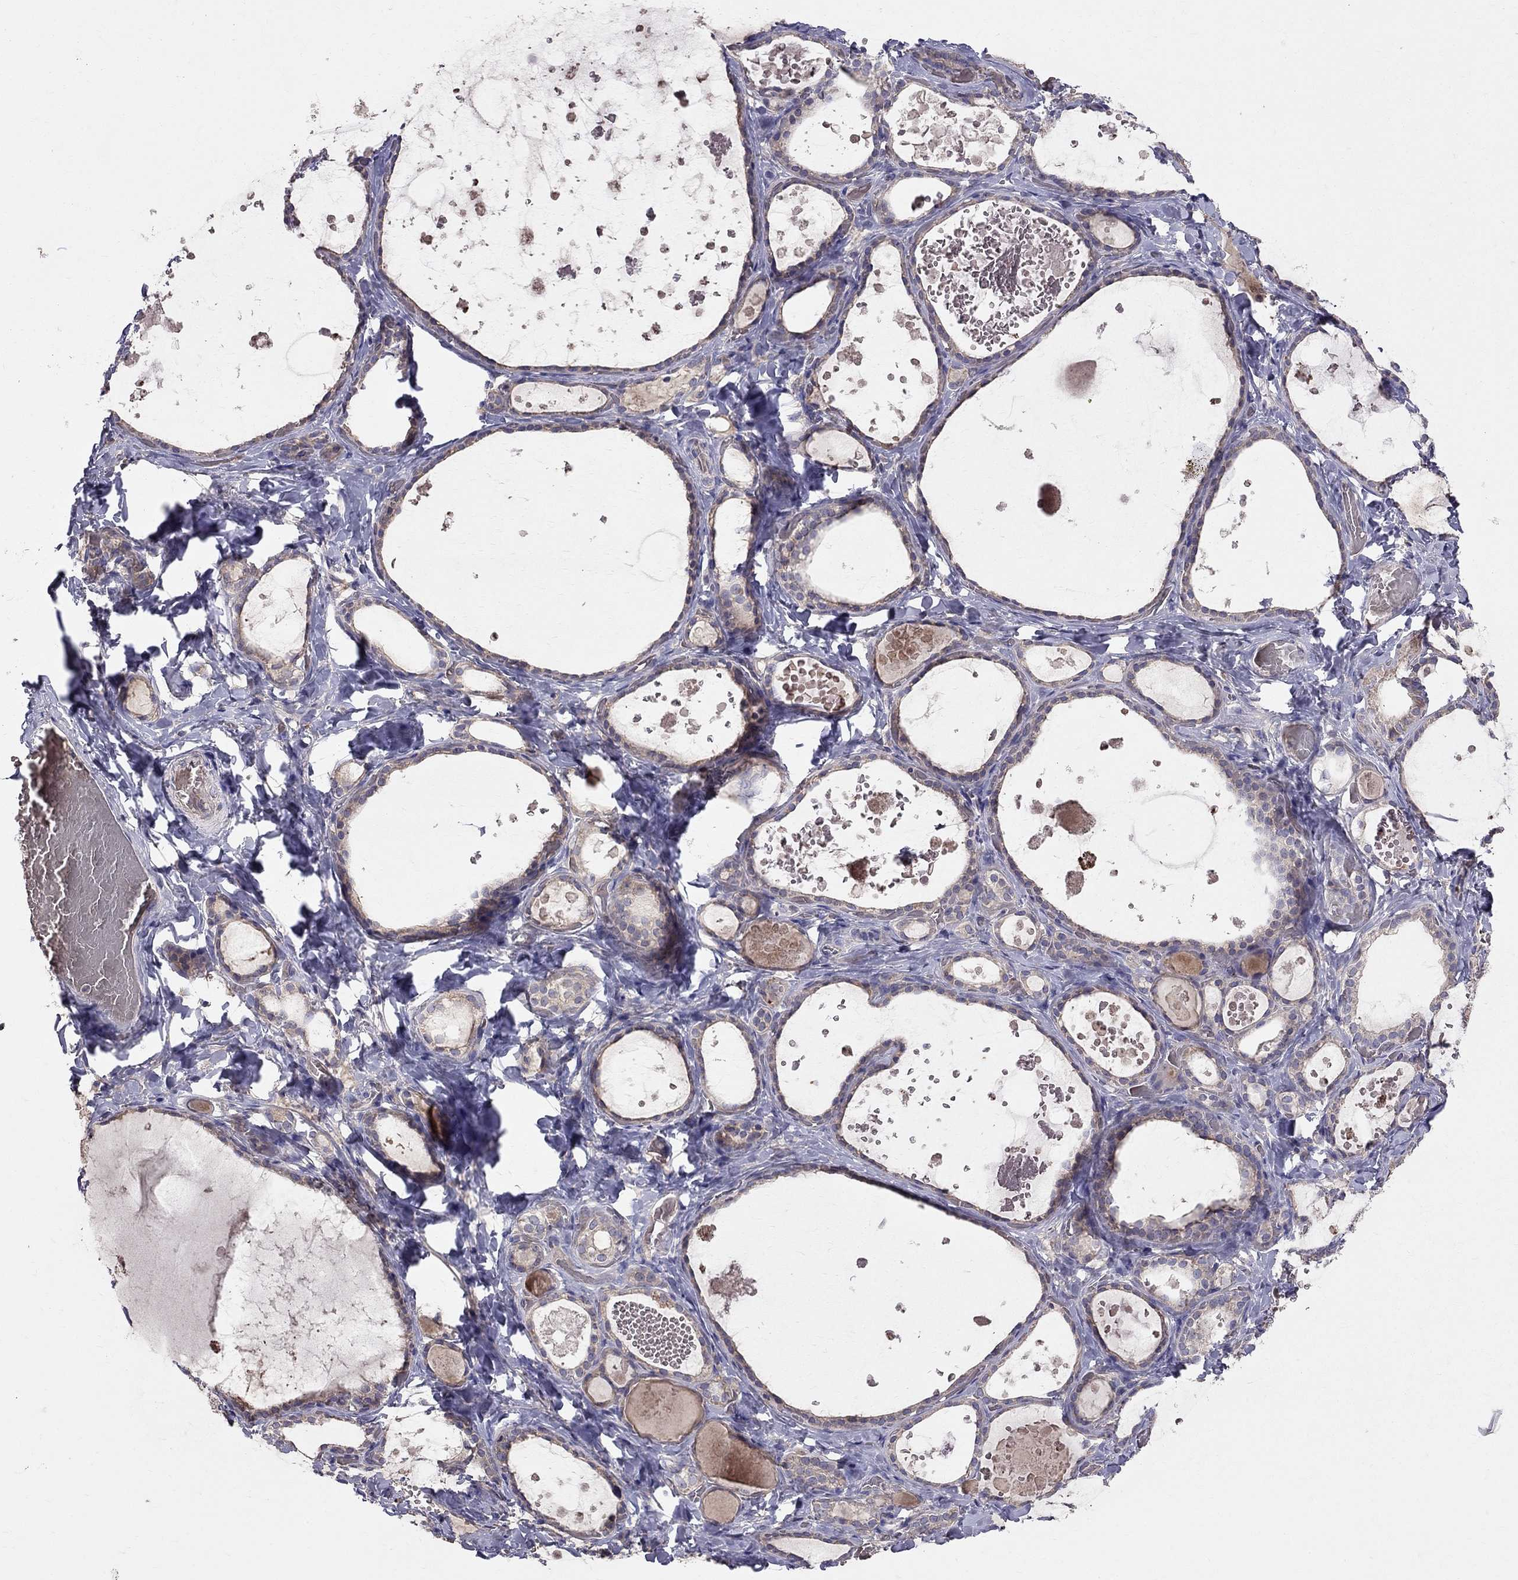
{"staining": {"intensity": "weak", "quantity": "25%-75%", "location": "cytoplasmic/membranous"}, "tissue": "thyroid gland", "cell_type": "Glandular cells", "image_type": "normal", "snomed": [{"axis": "morphology", "description": "Normal tissue, NOS"}, {"axis": "topography", "description": "Thyroid gland"}], "caption": "About 25%-75% of glandular cells in unremarkable thyroid gland exhibit weak cytoplasmic/membranous protein expression as visualized by brown immunohistochemical staining.", "gene": "PIK3CG", "patient": {"sex": "female", "age": 56}}